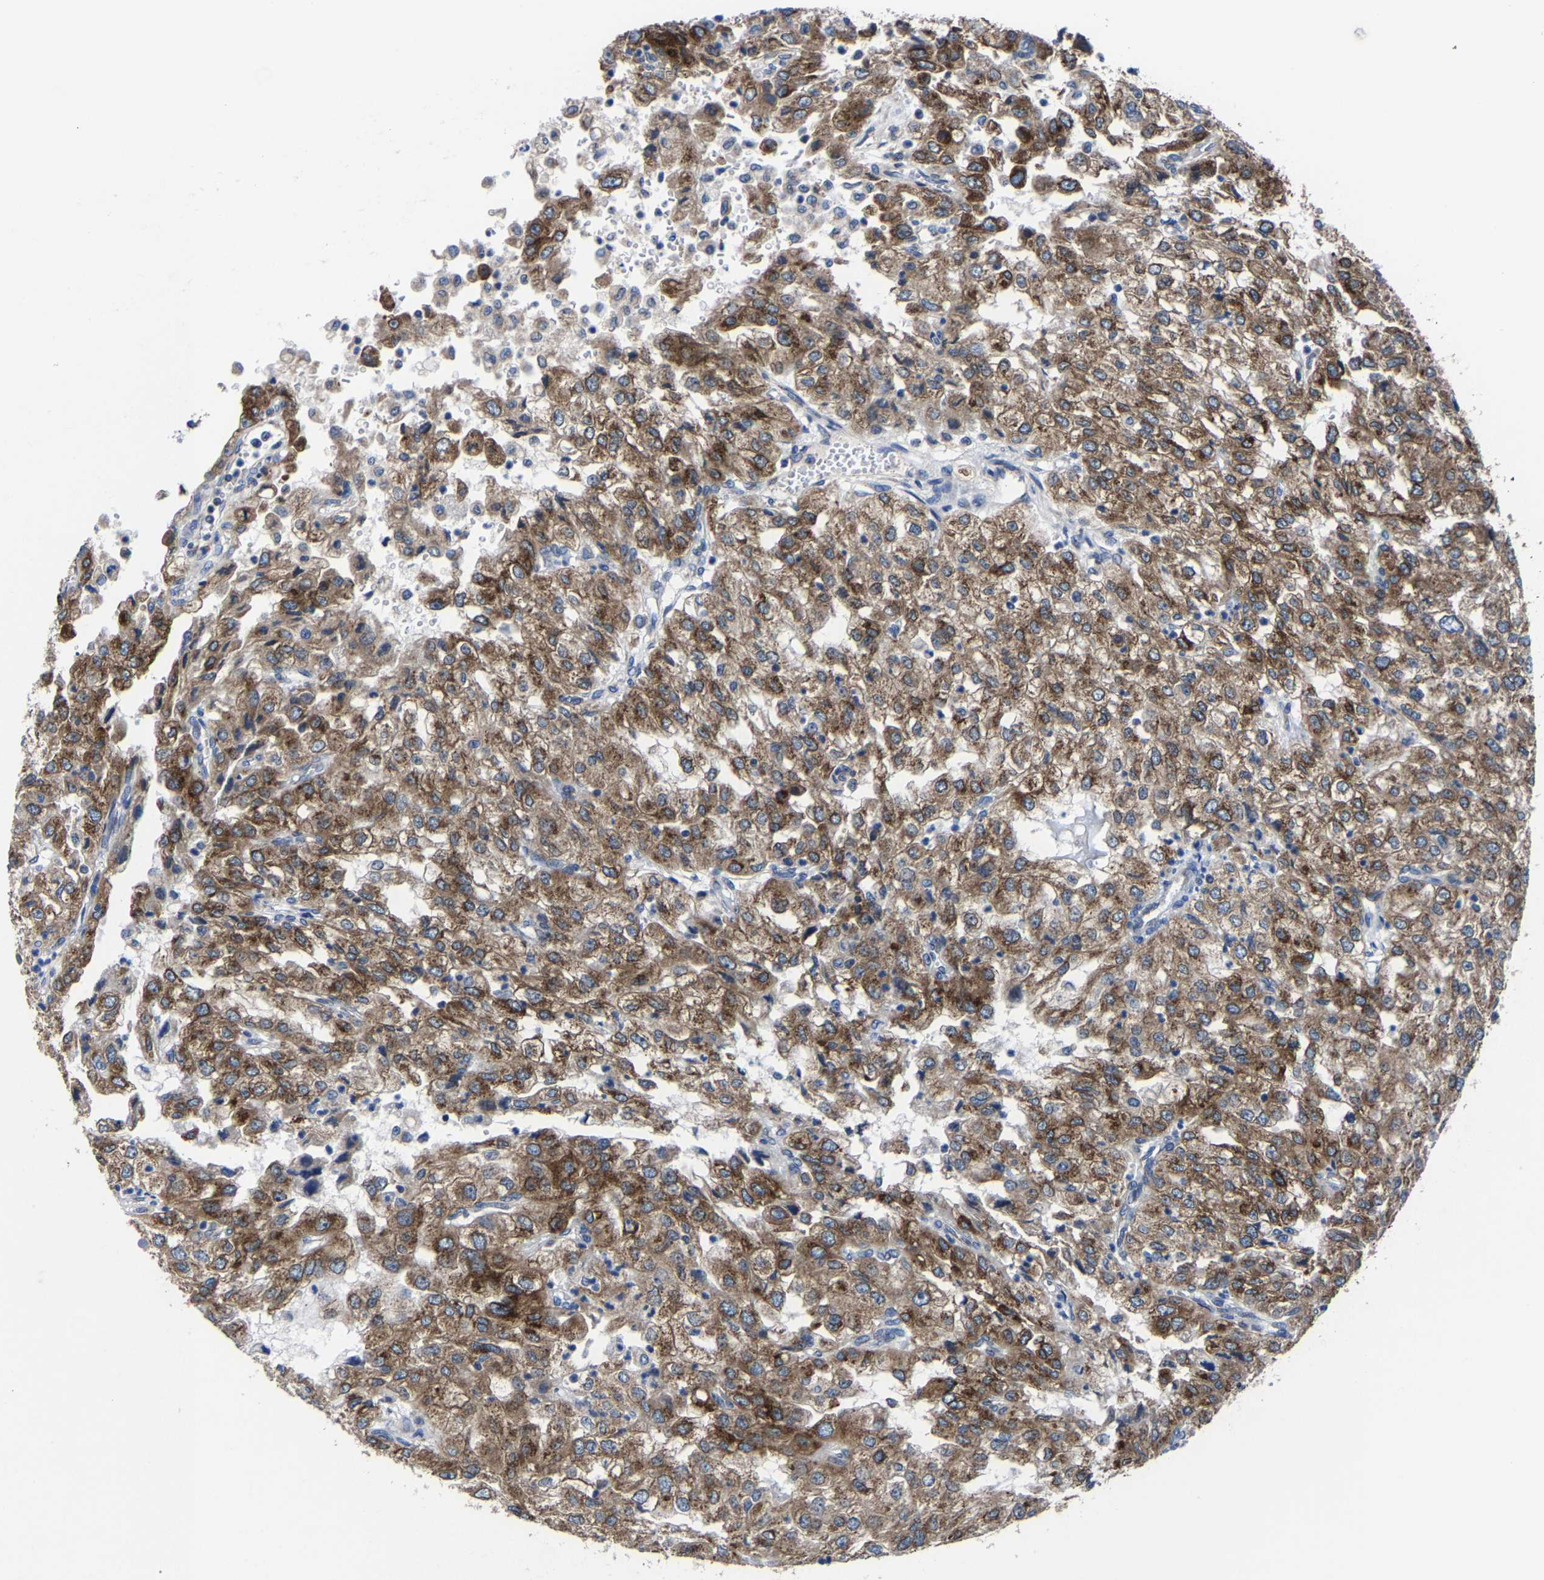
{"staining": {"intensity": "moderate", "quantity": ">75%", "location": "cytoplasmic/membranous"}, "tissue": "renal cancer", "cell_type": "Tumor cells", "image_type": "cancer", "snomed": [{"axis": "morphology", "description": "Adenocarcinoma, NOS"}, {"axis": "topography", "description": "Kidney"}], "caption": "Moderate cytoplasmic/membranous staining is identified in about >75% of tumor cells in renal cancer.", "gene": "EBAG9", "patient": {"sex": "female", "age": 54}}